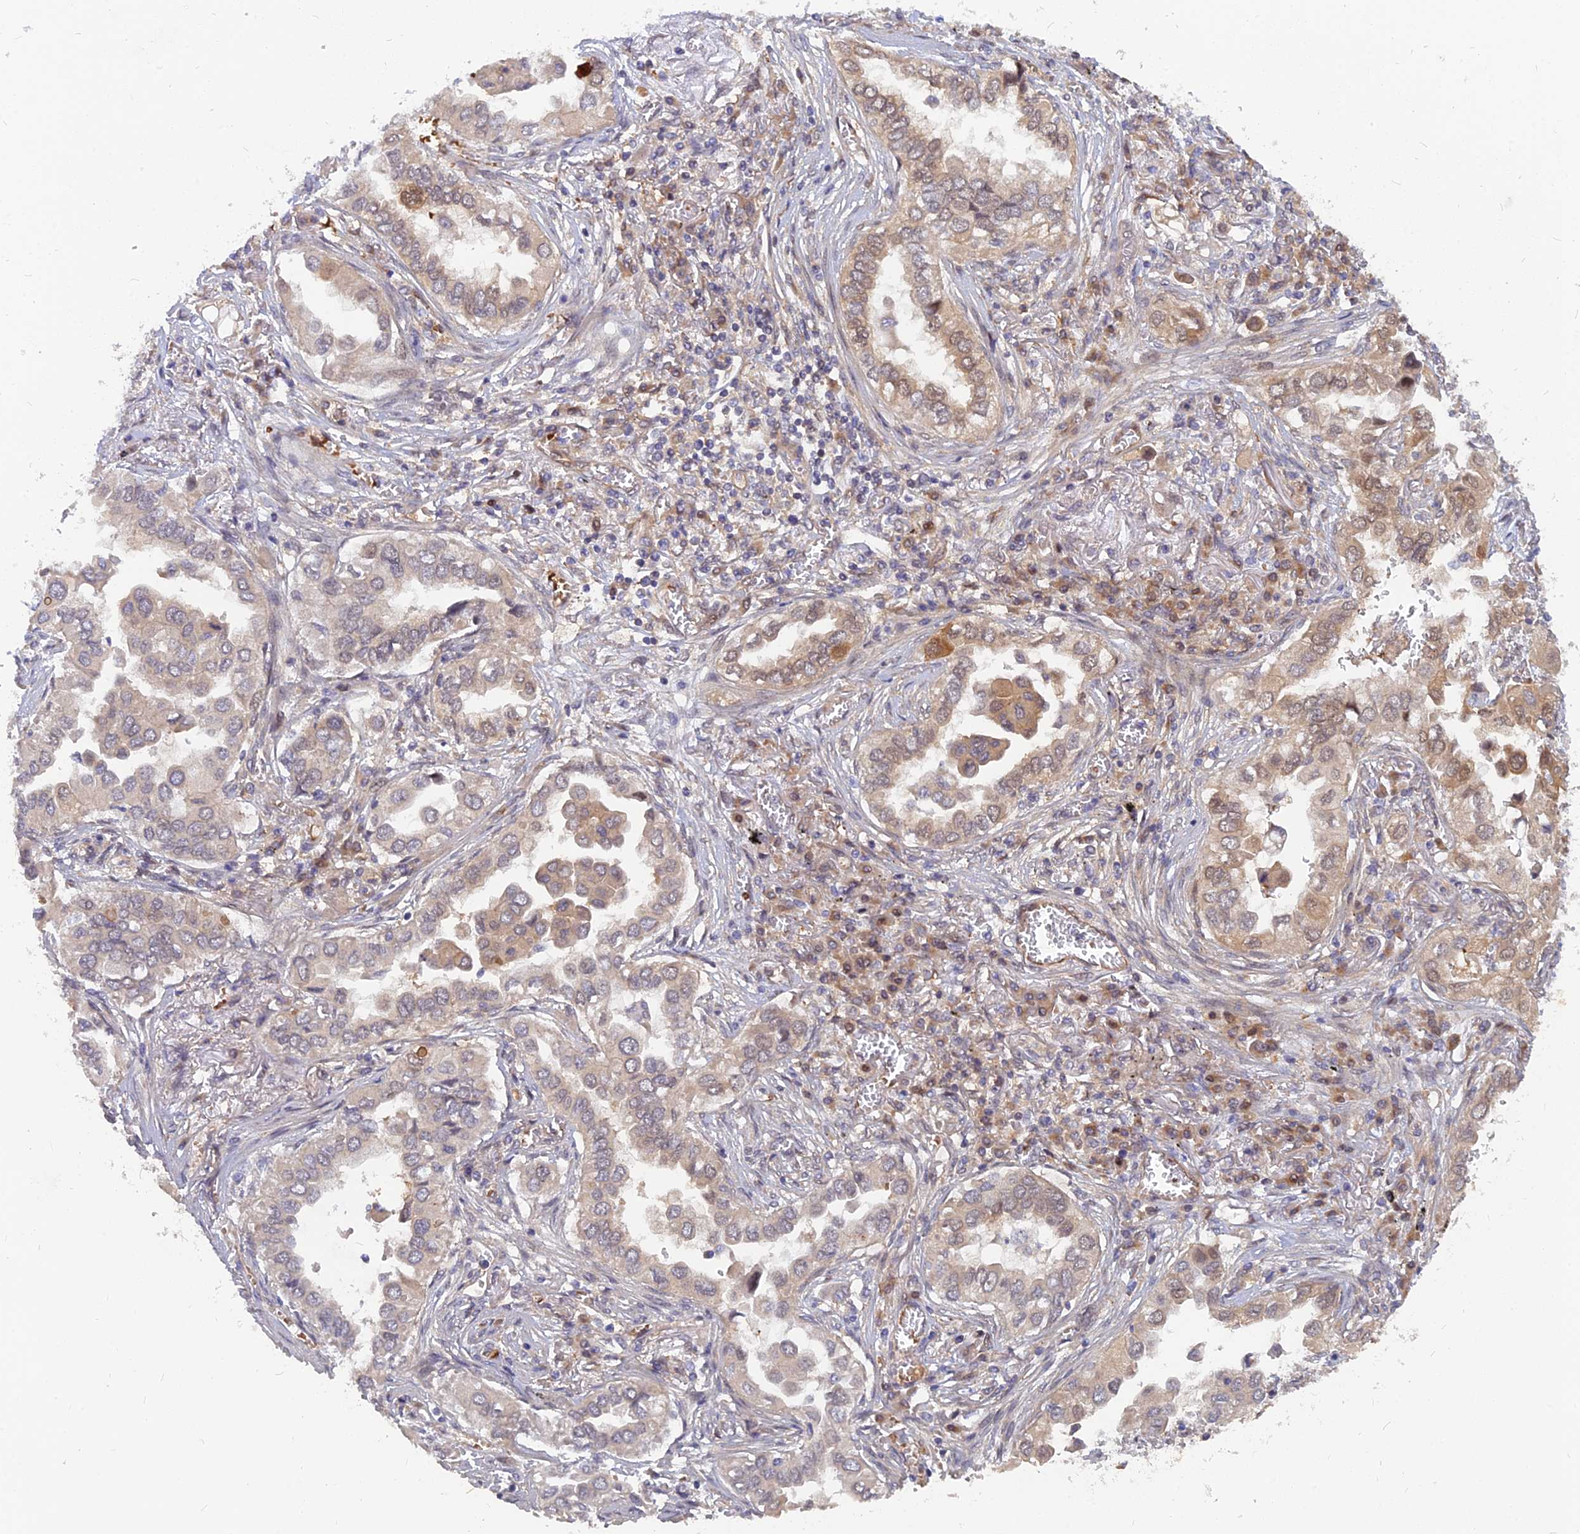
{"staining": {"intensity": "weak", "quantity": "25%-75%", "location": "cytoplasmic/membranous,nuclear"}, "tissue": "lung cancer", "cell_type": "Tumor cells", "image_type": "cancer", "snomed": [{"axis": "morphology", "description": "Adenocarcinoma, NOS"}, {"axis": "topography", "description": "Lung"}], "caption": "A high-resolution photomicrograph shows IHC staining of adenocarcinoma (lung), which demonstrates weak cytoplasmic/membranous and nuclear staining in approximately 25%-75% of tumor cells.", "gene": "ARL2BP", "patient": {"sex": "female", "age": 76}}